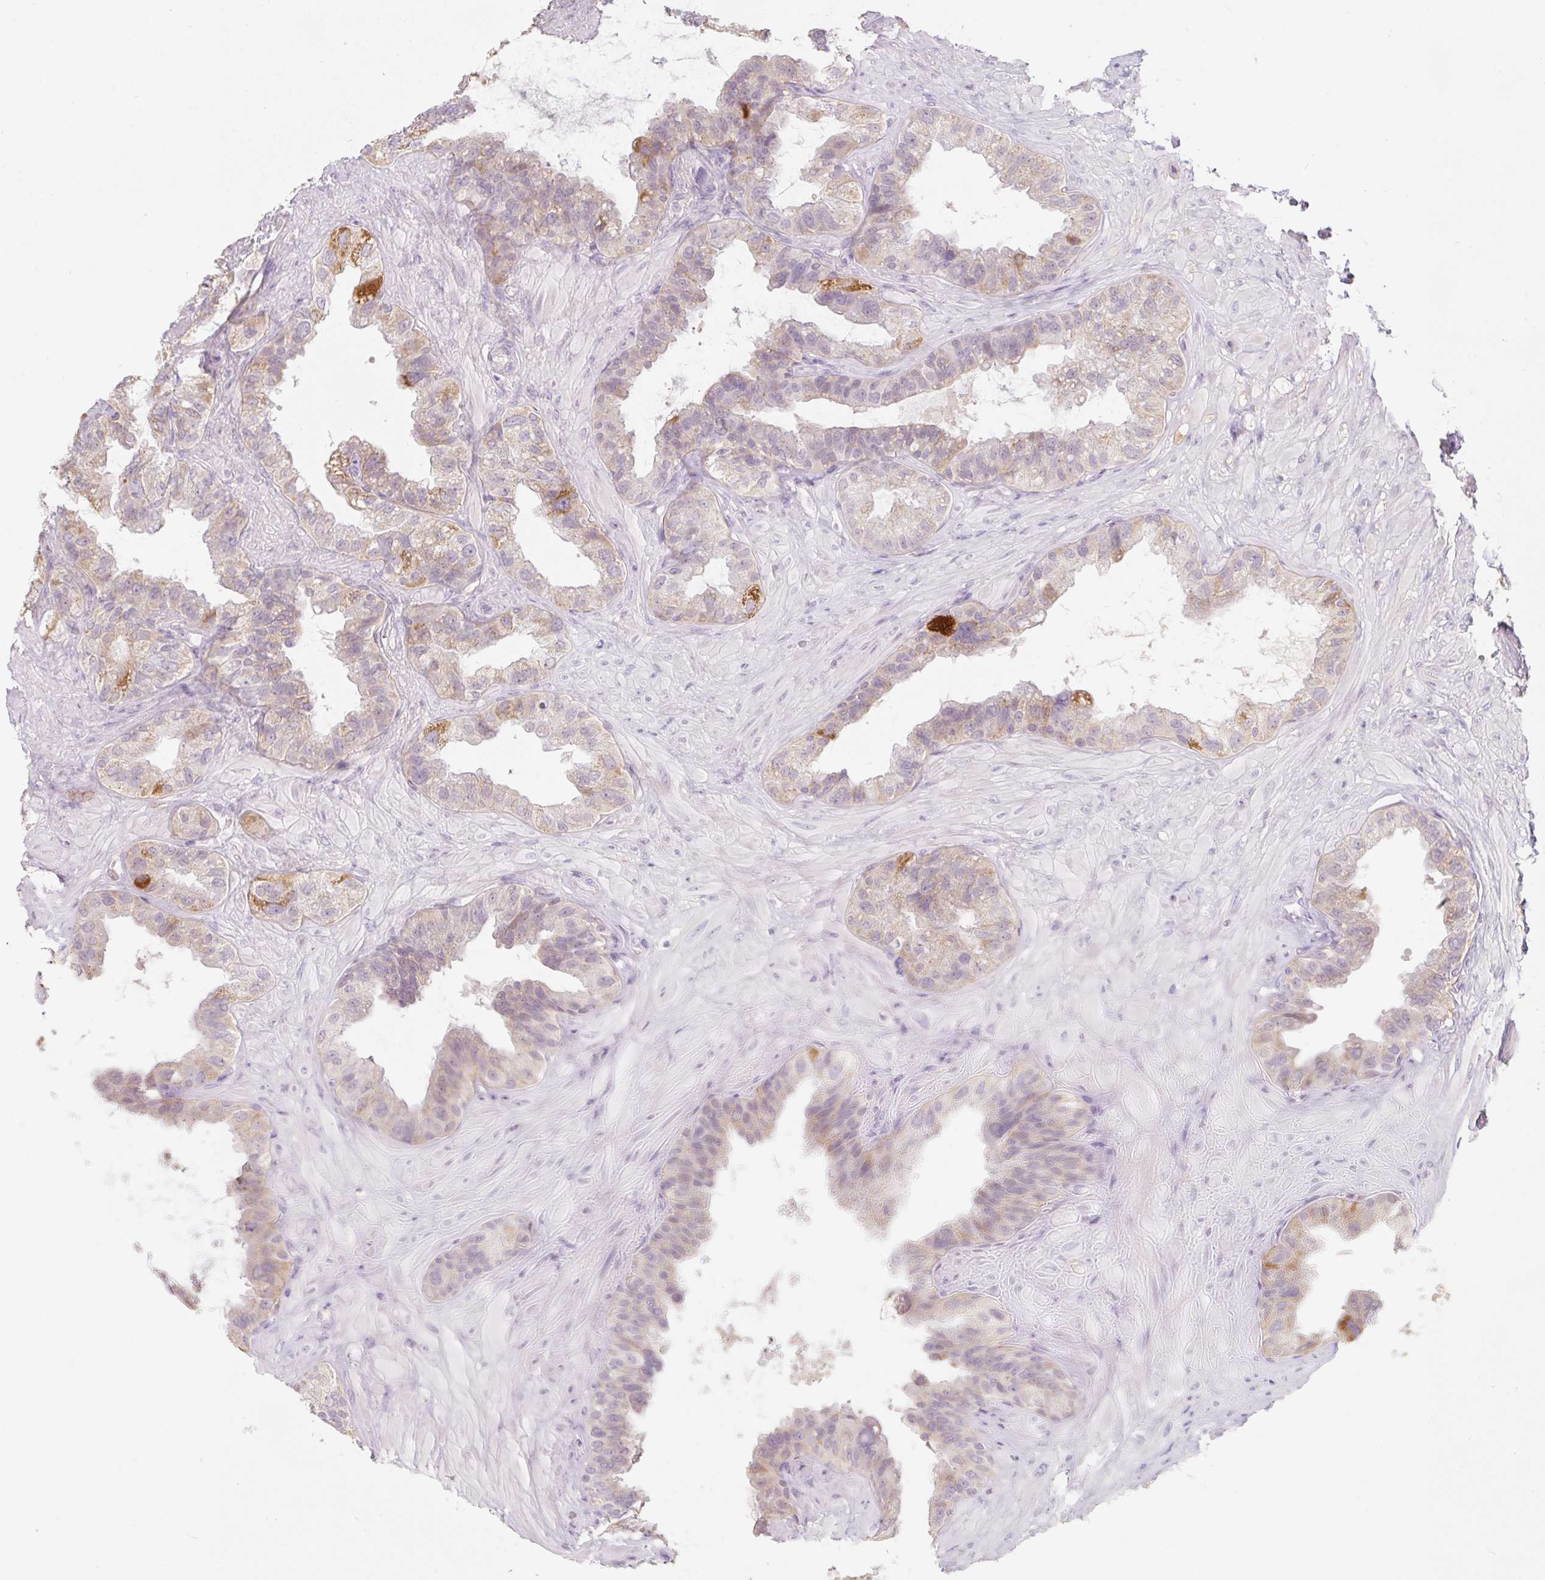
{"staining": {"intensity": "weak", "quantity": "25%-75%", "location": "cytoplasmic/membranous,nuclear"}, "tissue": "seminal vesicle", "cell_type": "Glandular cells", "image_type": "normal", "snomed": [{"axis": "morphology", "description": "Normal tissue, NOS"}, {"axis": "topography", "description": "Seminal veicle"}, {"axis": "topography", "description": "Peripheral nerve tissue"}], "caption": "Glandular cells reveal weak cytoplasmic/membranous,nuclear positivity in approximately 25%-75% of cells in benign seminal vesicle.", "gene": "MIA2", "patient": {"sex": "male", "age": 76}}